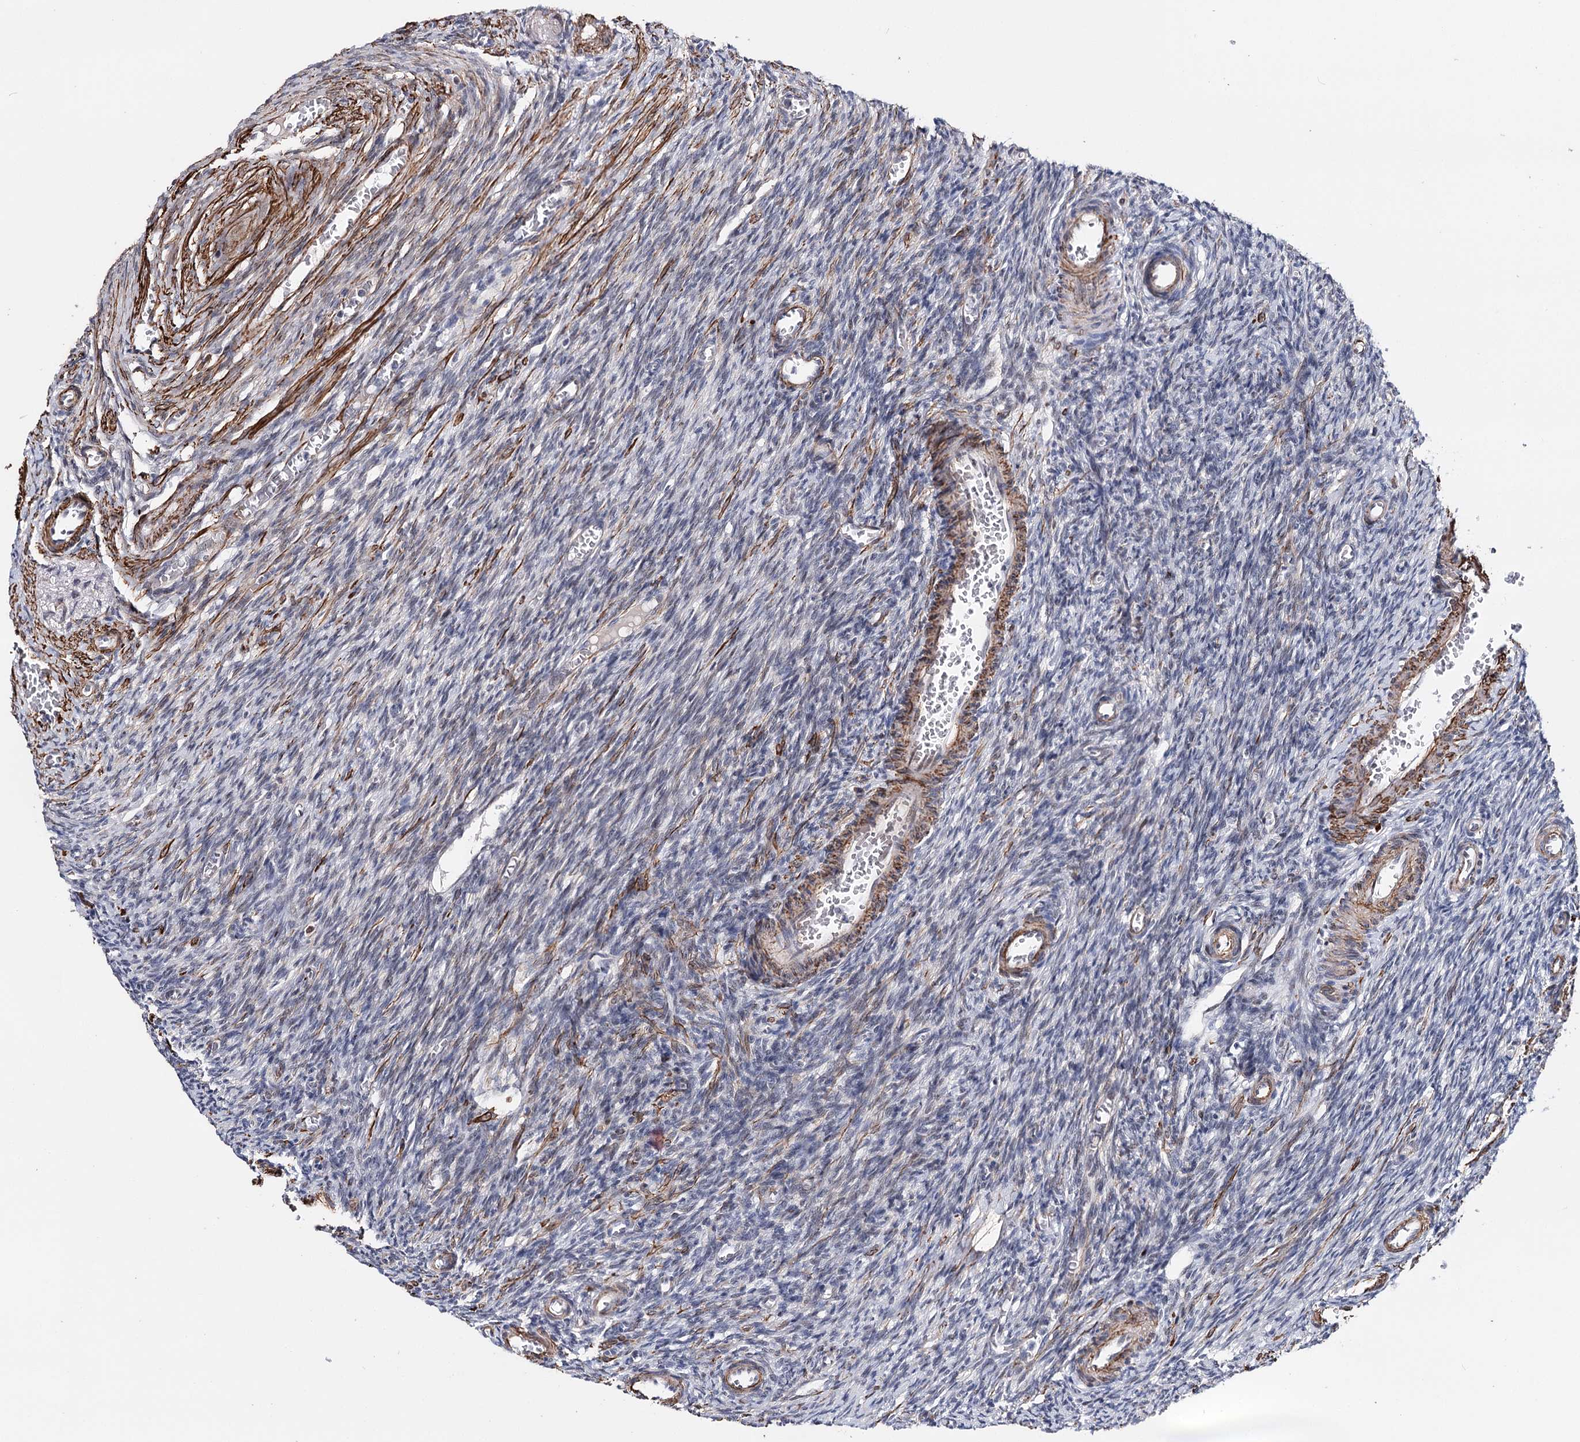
{"staining": {"intensity": "negative", "quantity": "none", "location": "none"}, "tissue": "ovary", "cell_type": "Ovarian stroma cells", "image_type": "normal", "snomed": [{"axis": "morphology", "description": "Normal tissue, NOS"}, {"axis": "topography", "description": "Ovary"}], "caption": "IHC of normal human ovary reveals no staining in ovarian stroma cells. Nuclei are stained in blue.", "gene": "CFAP46", "patient": {"sex": "female", "age": 27}}